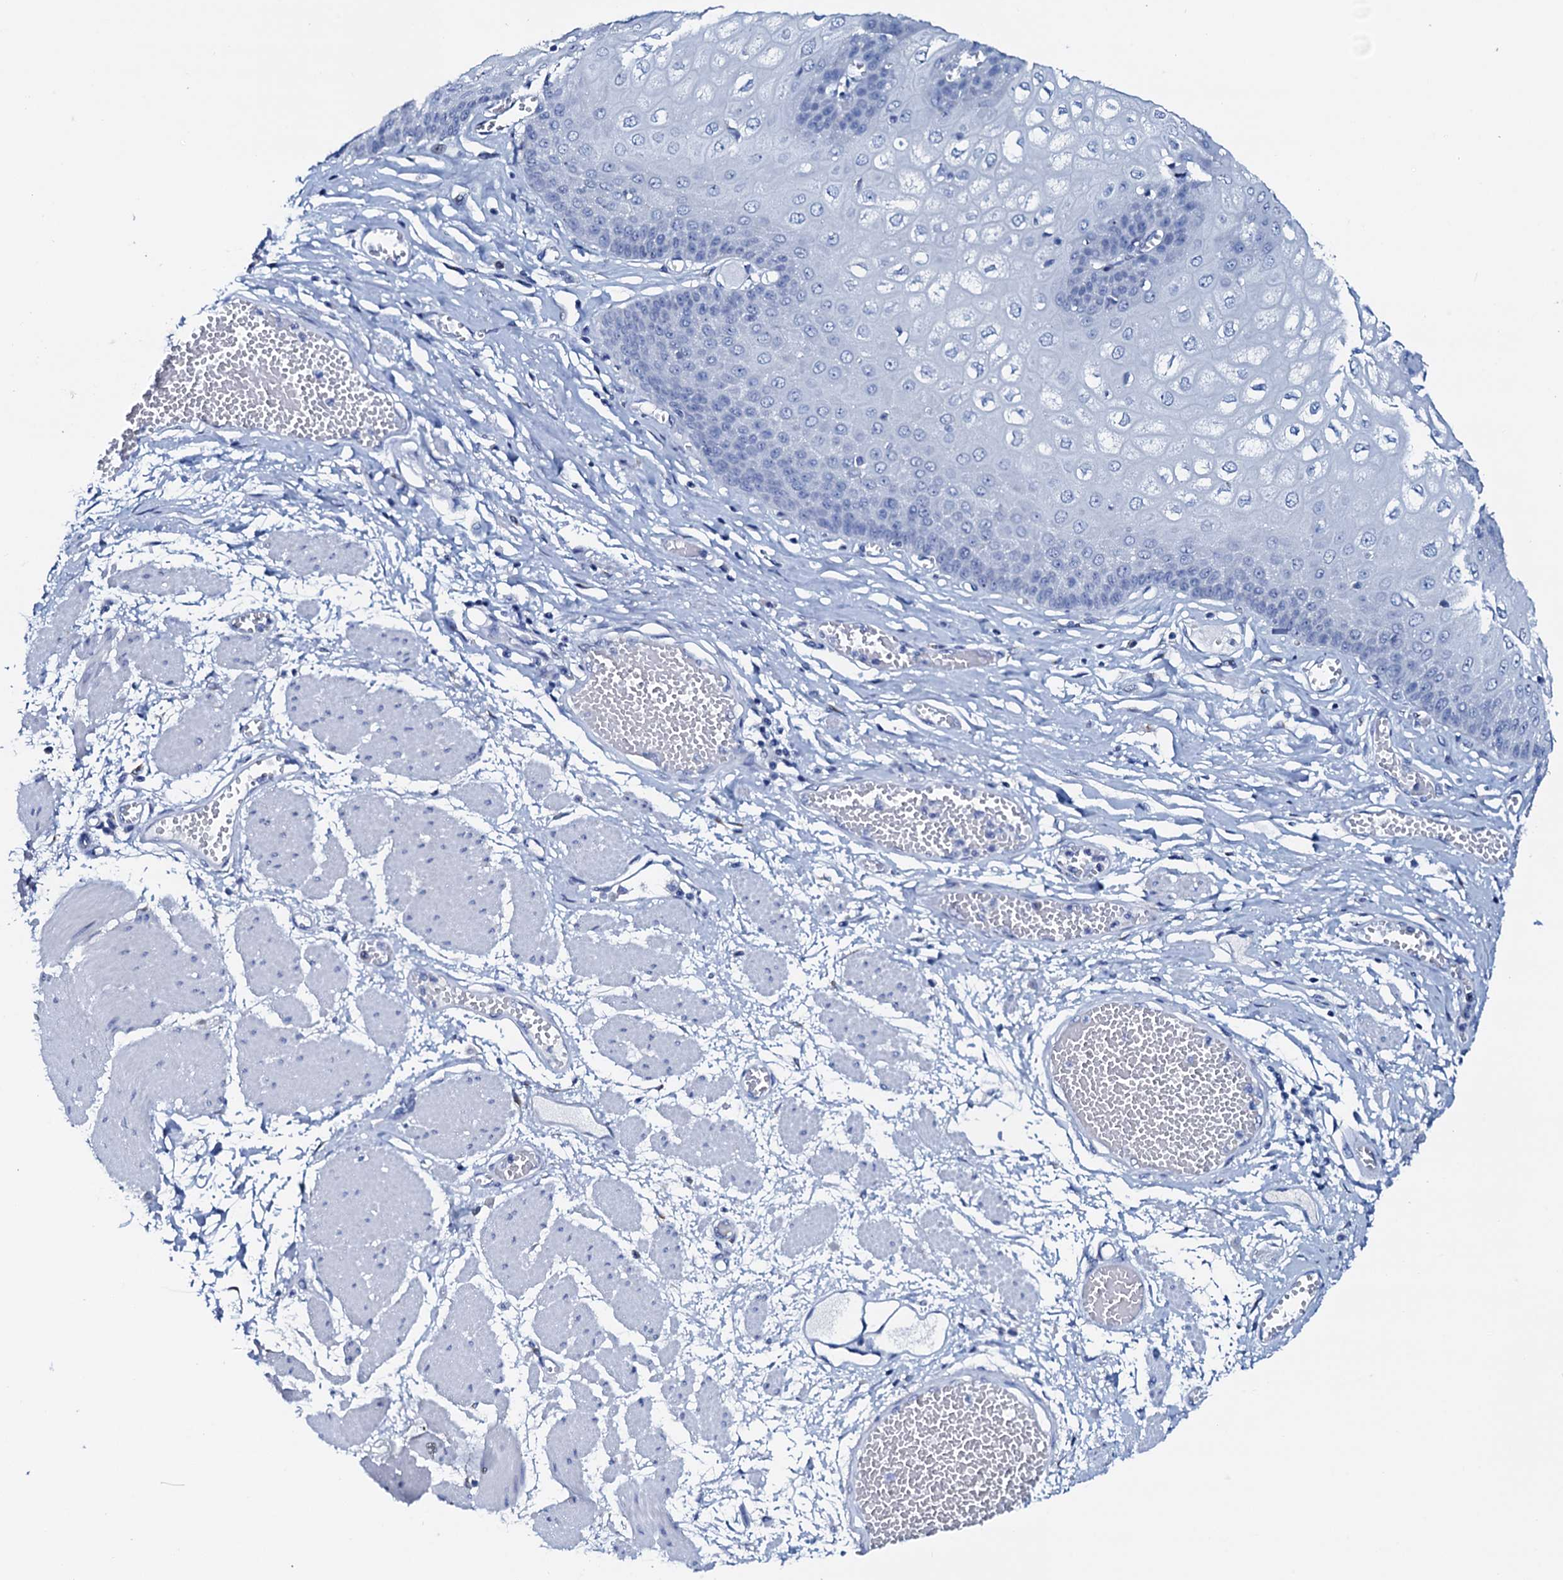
{"staining": {"intensity": "negative", "quantity": "none", "location": "none"}, "tissue": "esophagus", "cell_type": "Squamous epithelial cells", "image_type": "normal", "snomed": [{"axis": "morphology", "description": "Normal tissue, NOS"}, {"axis": "topography", "description": "Esophagus"}], "caption": "An immunohistochemistry (IHC) photomicrograph of benign esophagus is shown. There is no staining in squamous epithelial cells of esophagus.", "gene": "AMER2", "patient": {"sex": "male", "age": 60}}